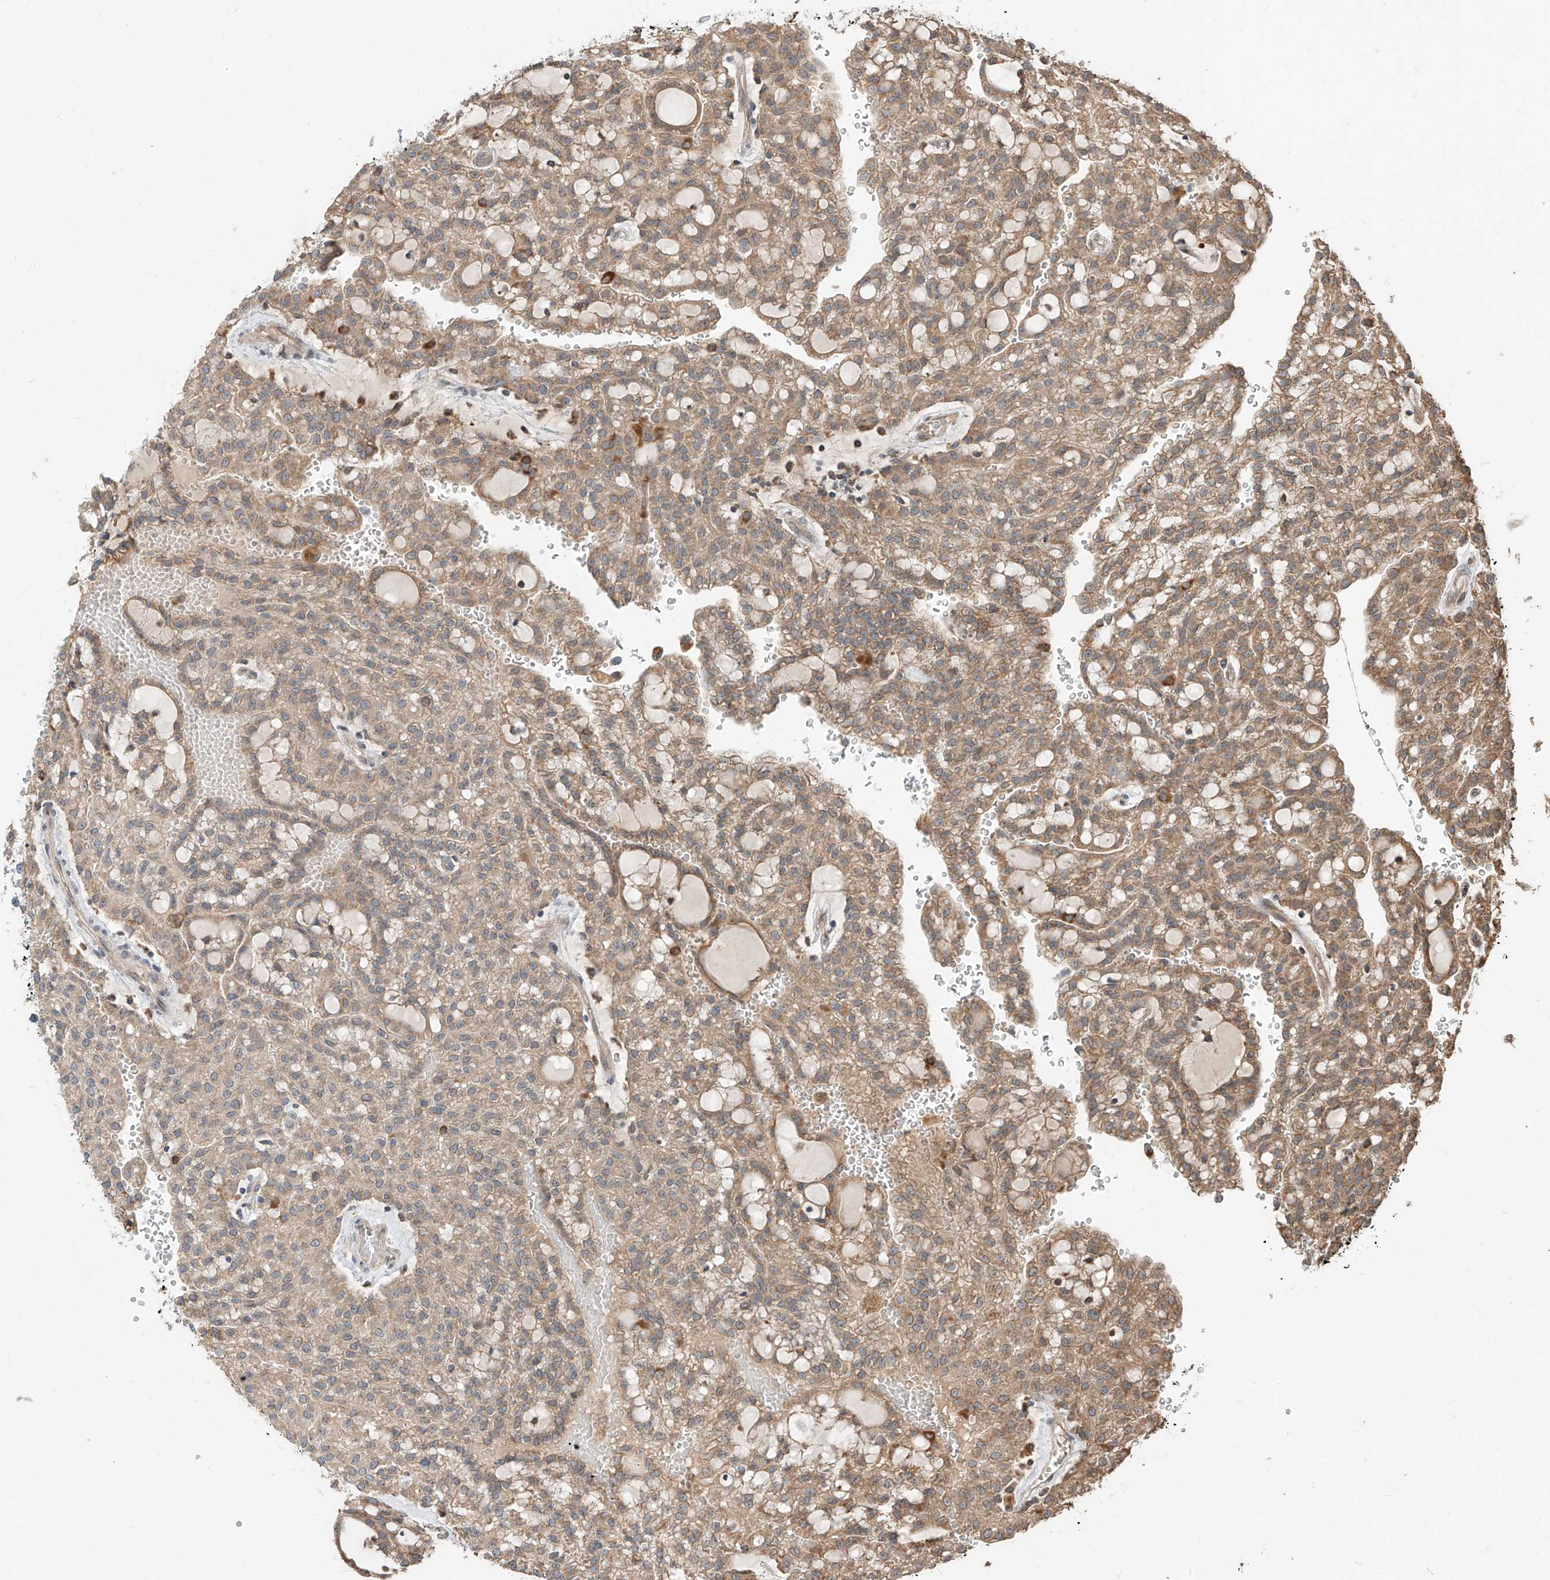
{"staining": {"intensity": "moderate", "quantity": ">75%", "location": "cytoplasmic/membranous"}, "tissue": "renal cancer", "cell_type": "Tumor cells", "image_type": "cancer", "snomed": [{"axis": "morphology", "description": "Adenocarcinoma, NOS"}, {"axis": "topography", "description": "Kidney"}], "caption": "A photomicrograph showing moderate cytoplasmic/membranous staining in approximately >75% of tumor cells in adenocarcinoma (renal), as visualized by brown immunohistochemical staining.", "gene": "STX19", "patient": {"sex": "male", "age": 63}}